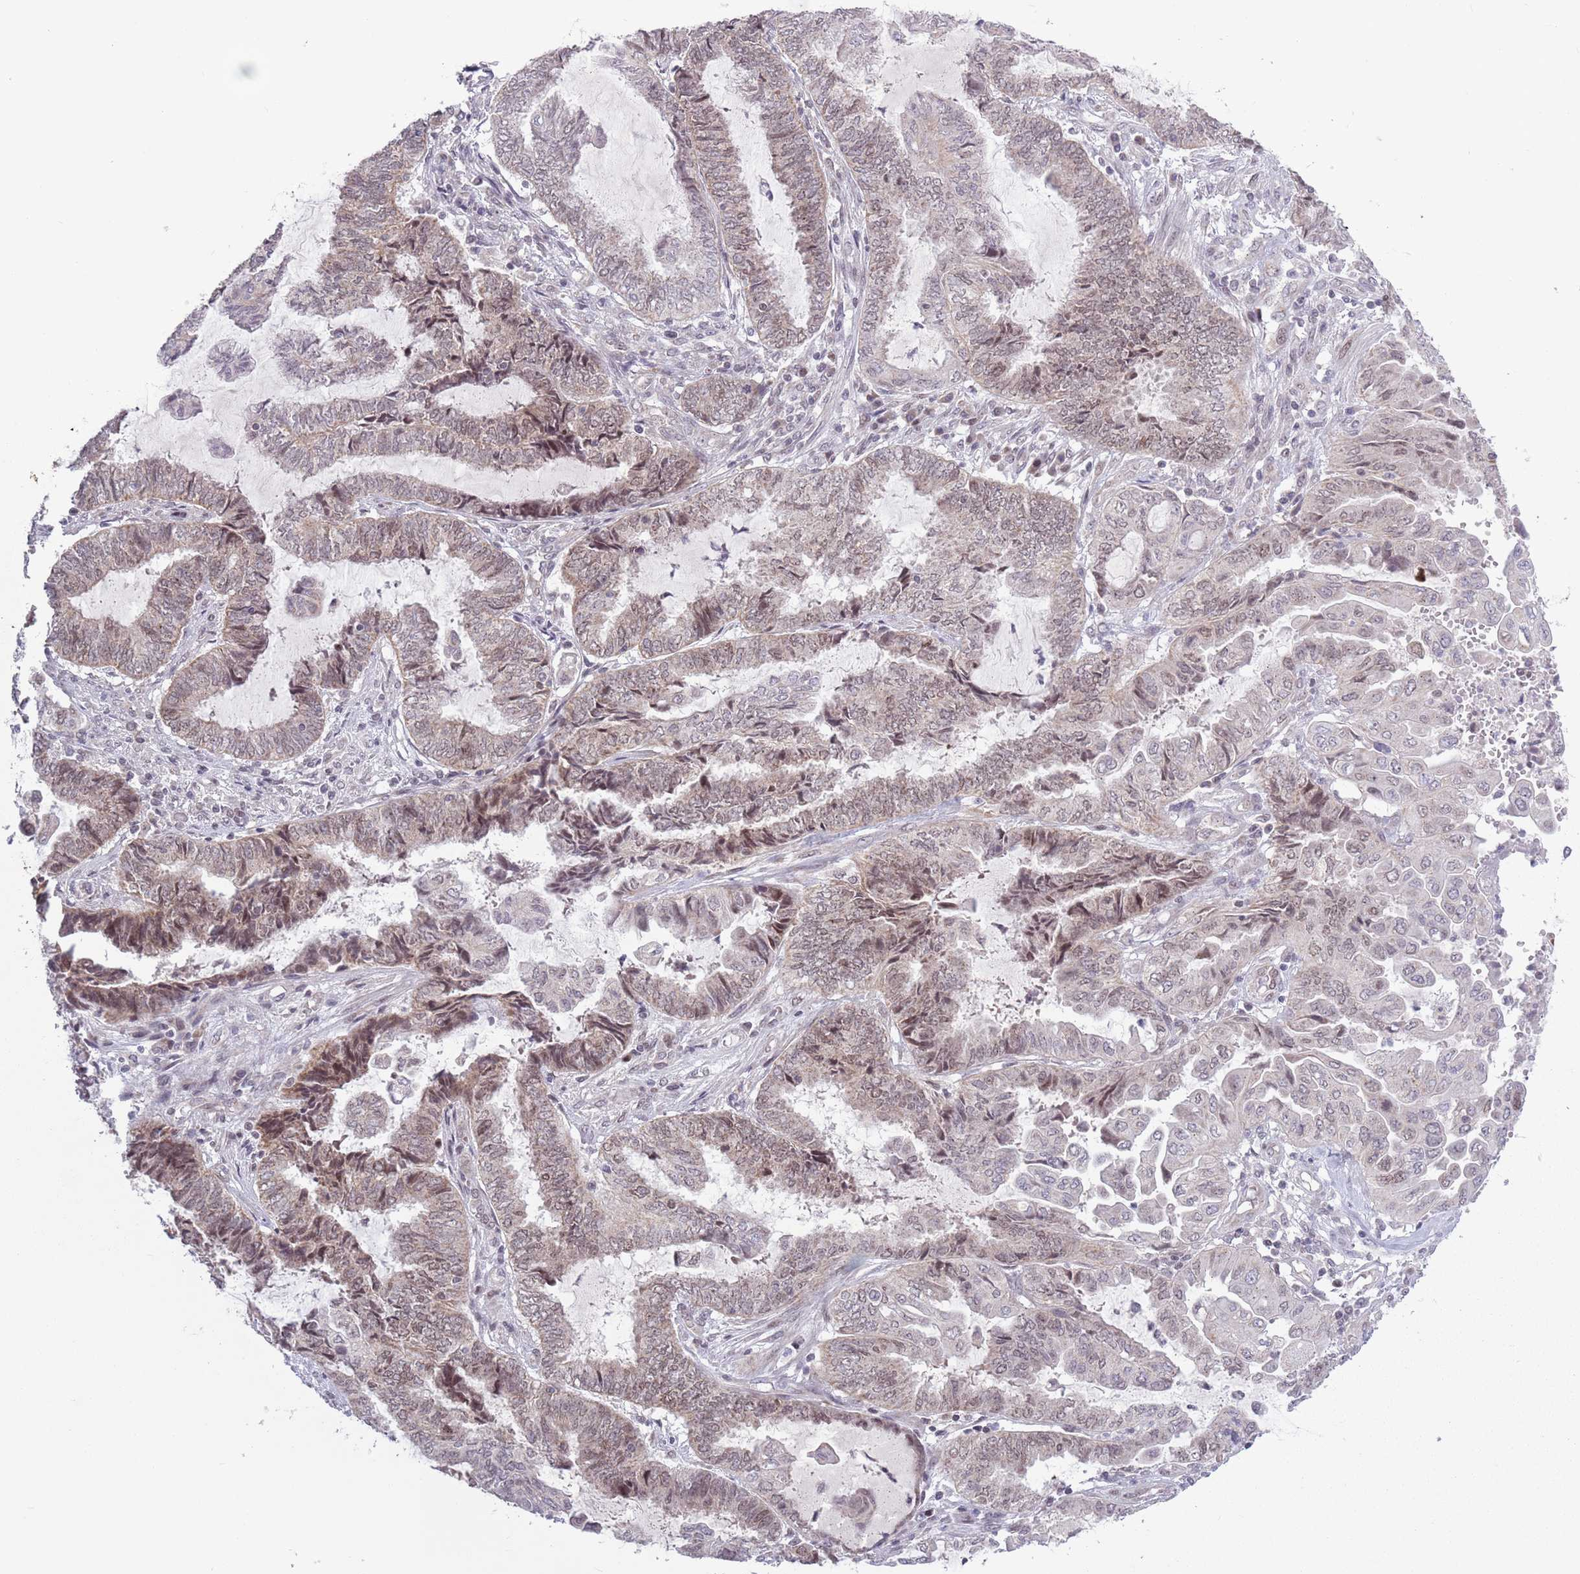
{"staining": {"intensity": "weak", "quantity": "25%-75%", "location": "cytoplasmic/membranous,nuclear"}, "tissue": "endometrial cancer", "cell_type": "Tumor cells", "image_type": "cancer", "snomed": [{"axis": "morphology", "description": "Adenocarcinoma, NOS"}, {"axis": "topography", "description": "Uterus"}, {"axis": "topography", "description": "Endometrium"}], "caption": "IHC of human endometrial cancer reveals low levels of weak cytoplasmic/membranous and nuclear expression in approximately 25%-75% of tumor cells. (DAB IHC, brown staining for protein, blue staining for nuclei).", "gene": "MRPL34", "patient": {"sex": "female", "age": 70}}